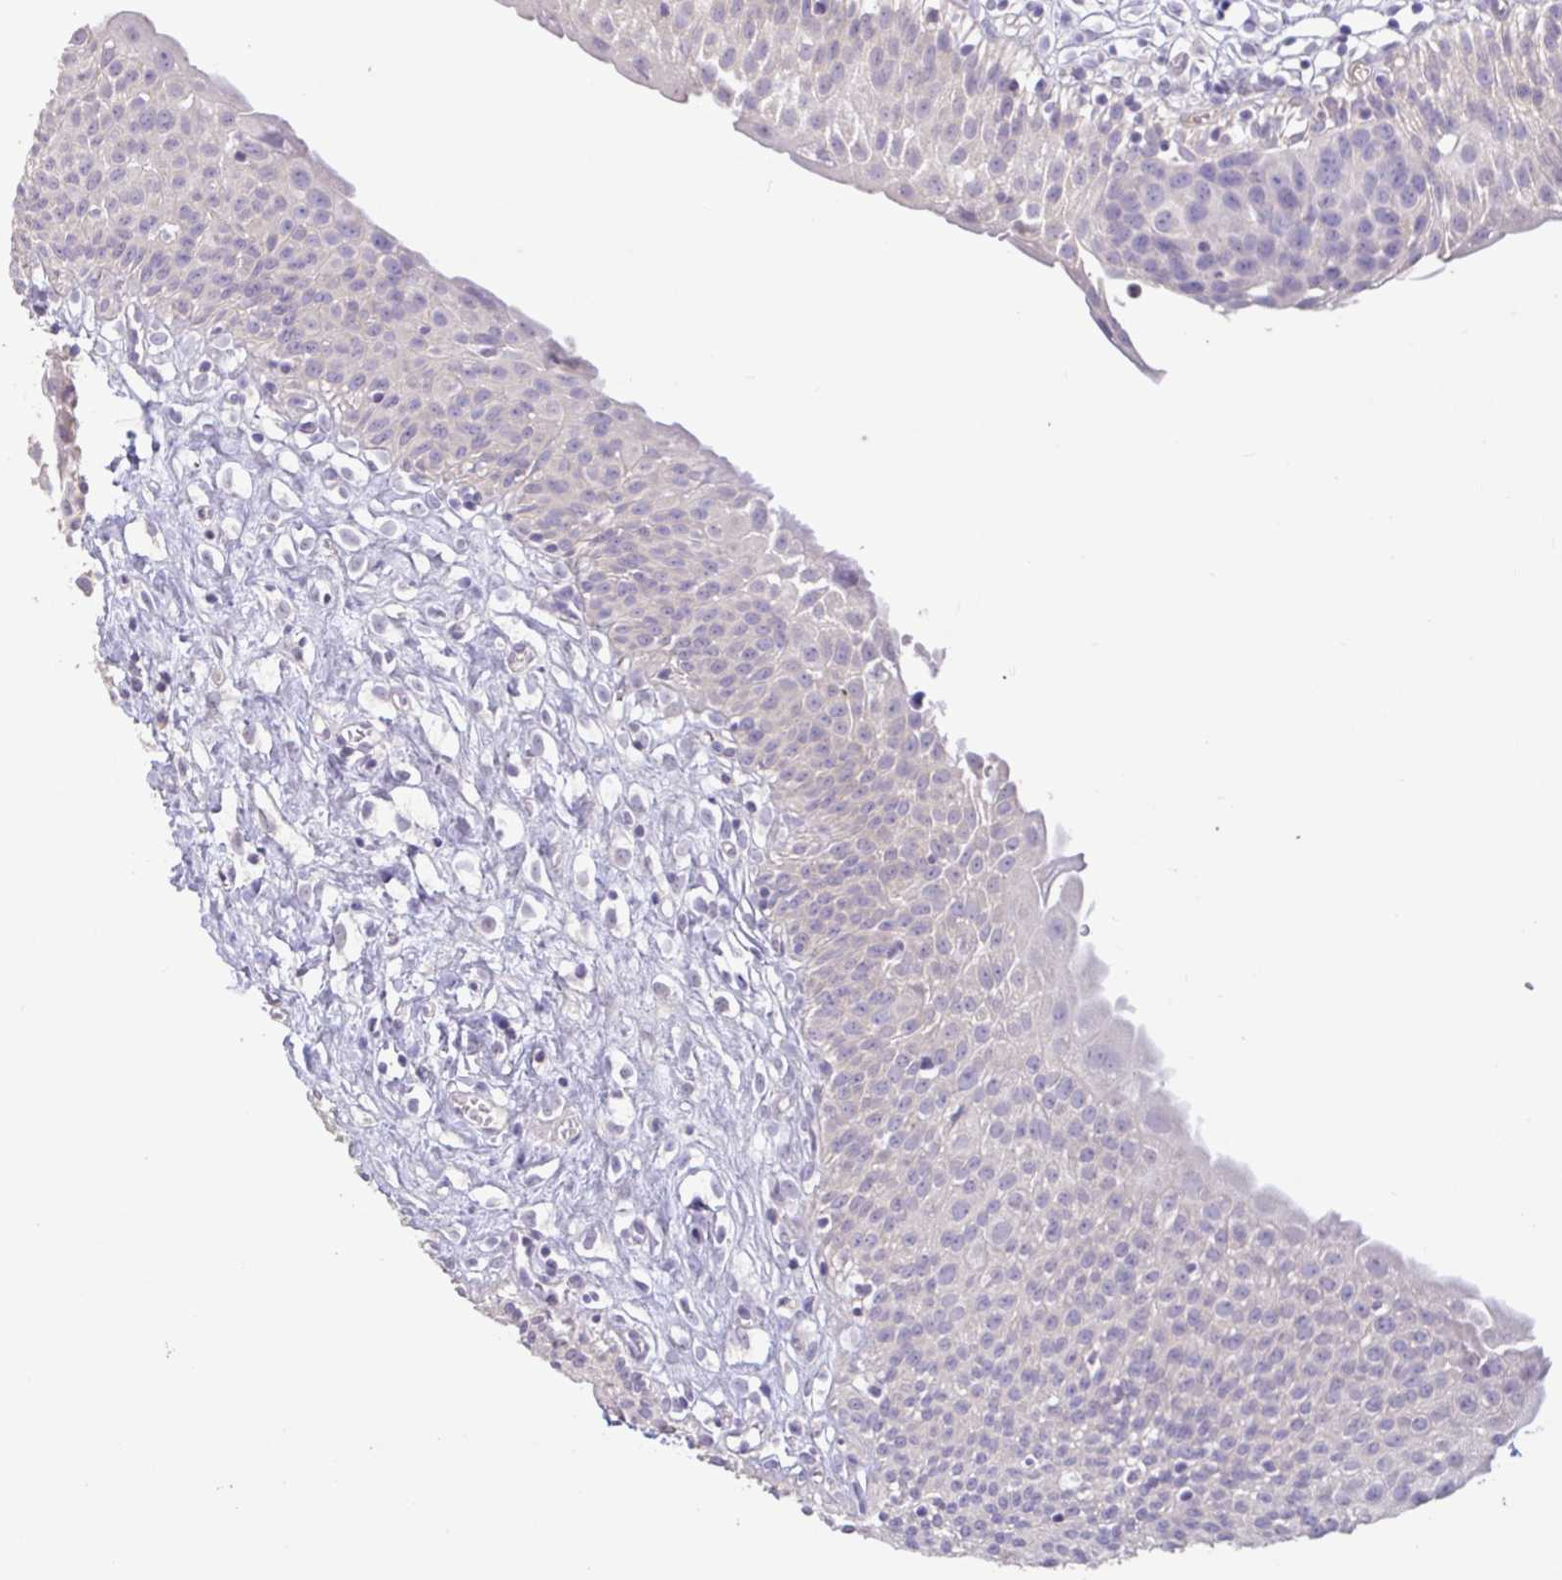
{"staining": {"intensity": "negative", "quantity": "none", "location": "none"}, "tissue": "urinary bladder", "cell_type": "Urothelial cells", "image_type": "normal", "snomed": [{"axis": "morphology", "description": "Normal tissue, NOS"}, {"axis": "topography", "description": "Urinary bladder"}], "caption": "DAB (3,3'-diaminobenzidine) immunohistochemical staining of normal urinary bladder demonstrates no significant staining in urothelial cells. The staining is performed using DAB (3,3'-diaminobenzidine) brown chromogen with nuclei counter-stained in using hematoxylin.", "gene": "PYGM", "patient": {"sex": "male", "age": 51}}